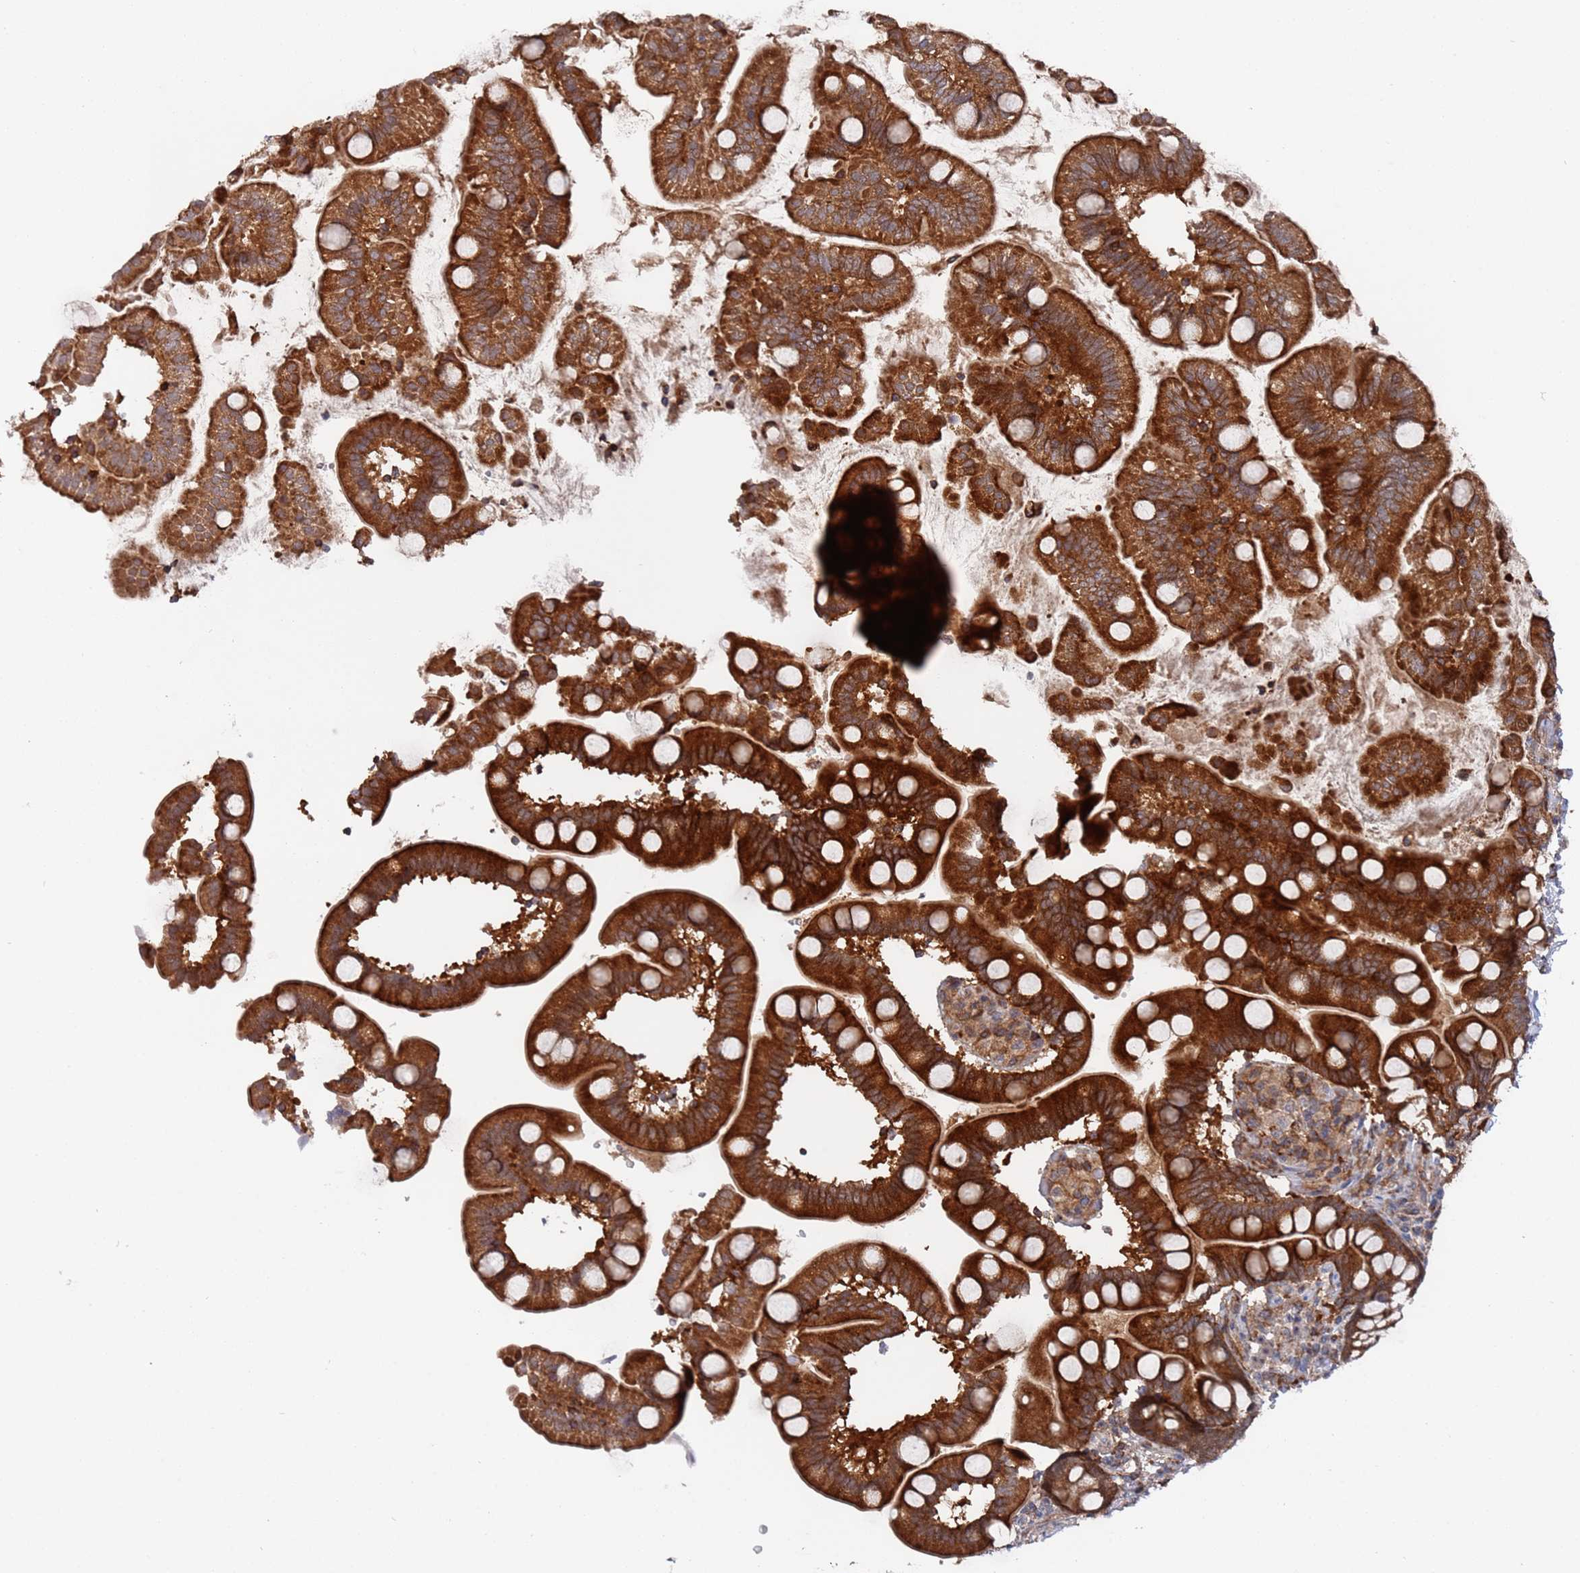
{"staining": {"intensity": "strong", "quantity": ">75%", "location": "cytoplasmic/membranous"}, "tissue": "small intestine", "cell_type": "Glandular cells", "image_type": "normal", "snomed": [{"axis": "morphology", "description": "Normal tissue, NOS"}, {"axis": "topography", "description": "Small intestine"}], "caption": "This micrograph reveals unremarkable small intestine stained with IHC to label a protein in brown. The cytoplasmic/membranous of glandular cells show strong positivity for the protein. Nuclei are counter-stained blue.", "gene": "DDX60", "patient": {"sex": "female", "age": 64}}